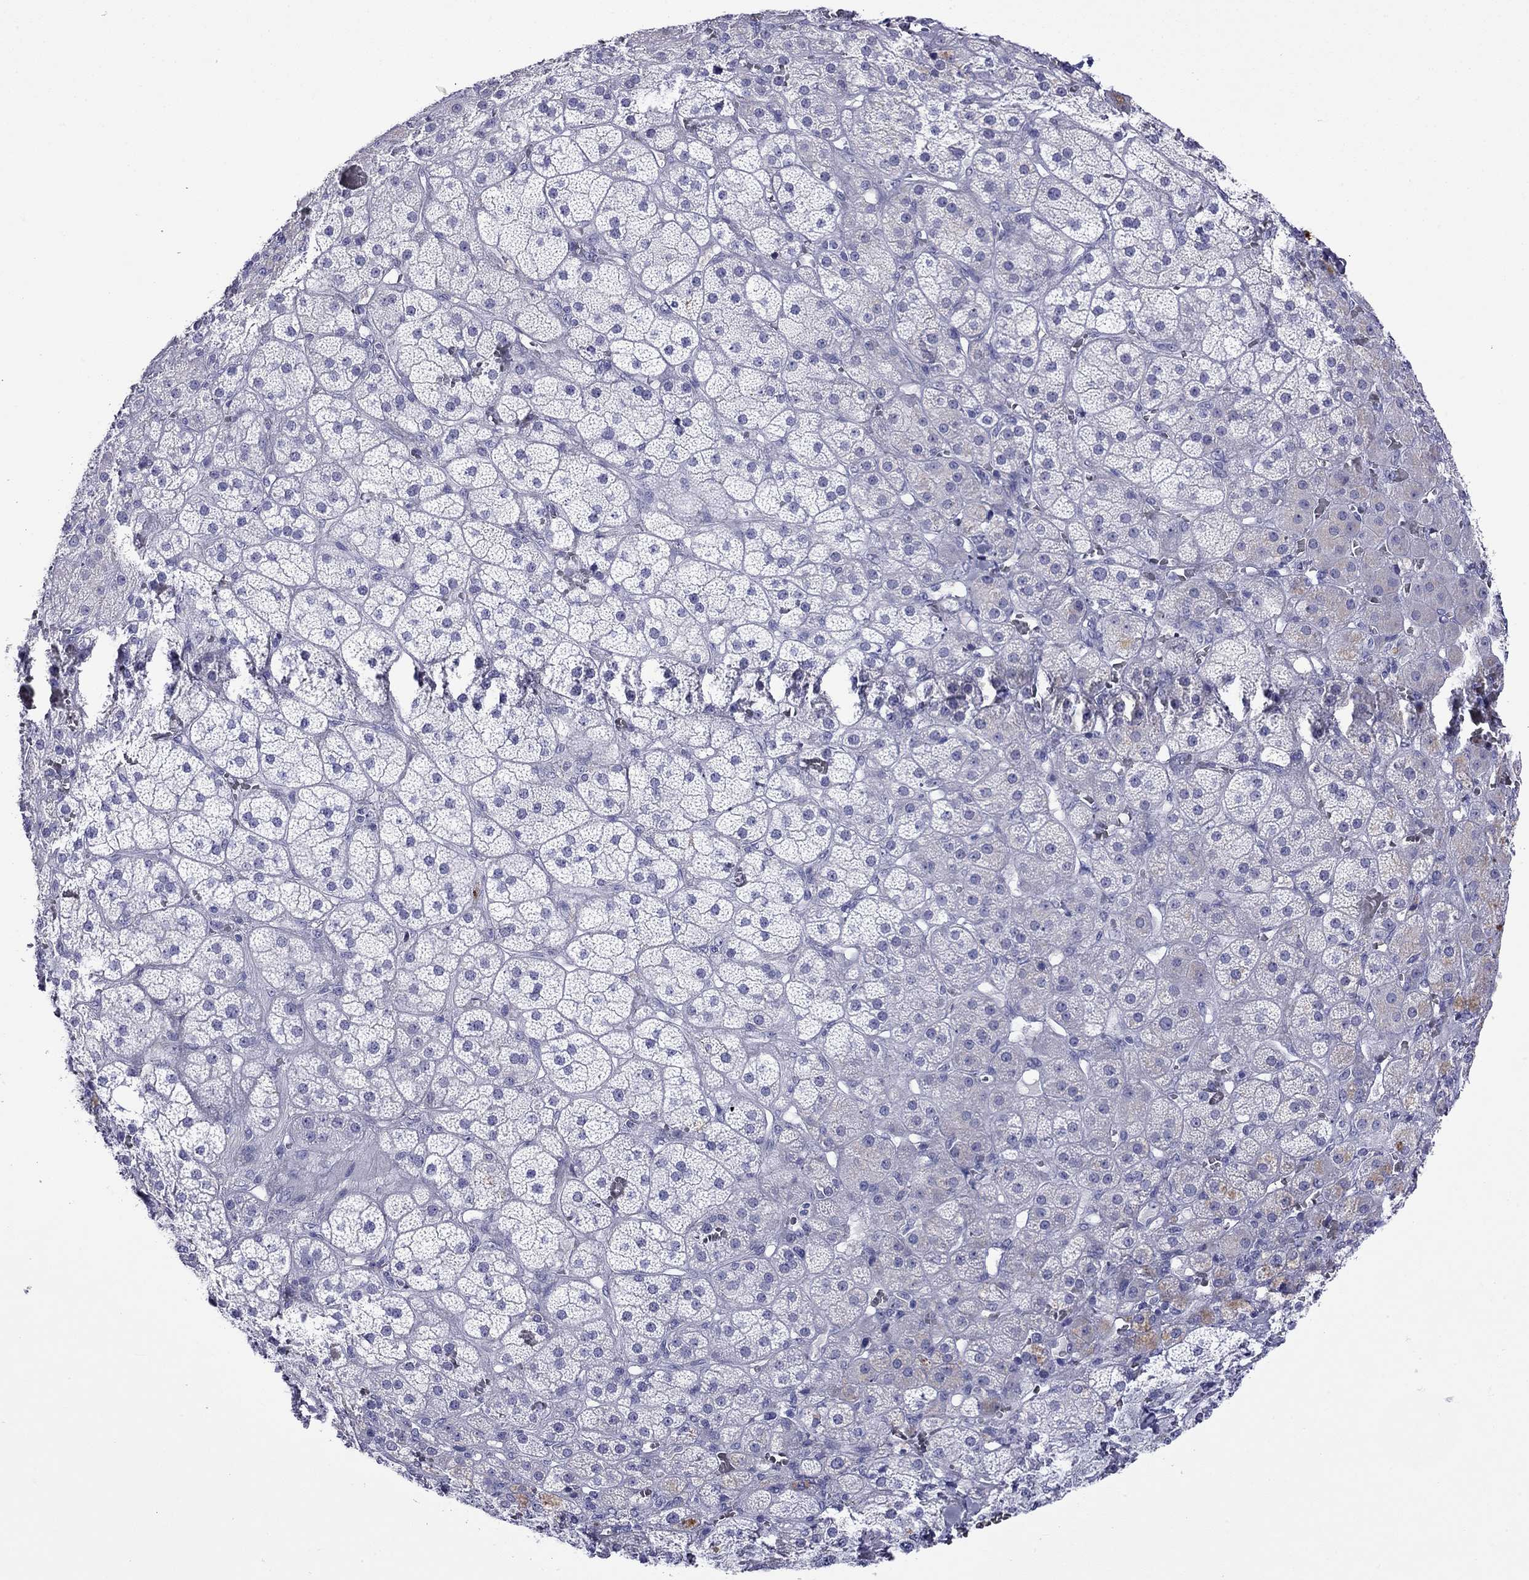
{"staining": {"intensity": "negative", "quantity": "none", "location": "none"}, "tissue": "adrenal gland", "cell_type": "Glandular cells", "image_type": "normal", "snomed": [{"axis": "morphology", "description": "Normal tissue, NOS"}, {"axis": "topography", "description": "Adrenal gland"}], "caption": "Immunohistochemical staining of normal adrenal gland displays no significant positivity in glandular cells. (Stains: DAB immunohistochemistry with hematoxylin counter stain, Microscopy: brightfield microscopy at high magnification).", "gene": "SLC30A8", "patient": {"sex": "male", "age": 57}}